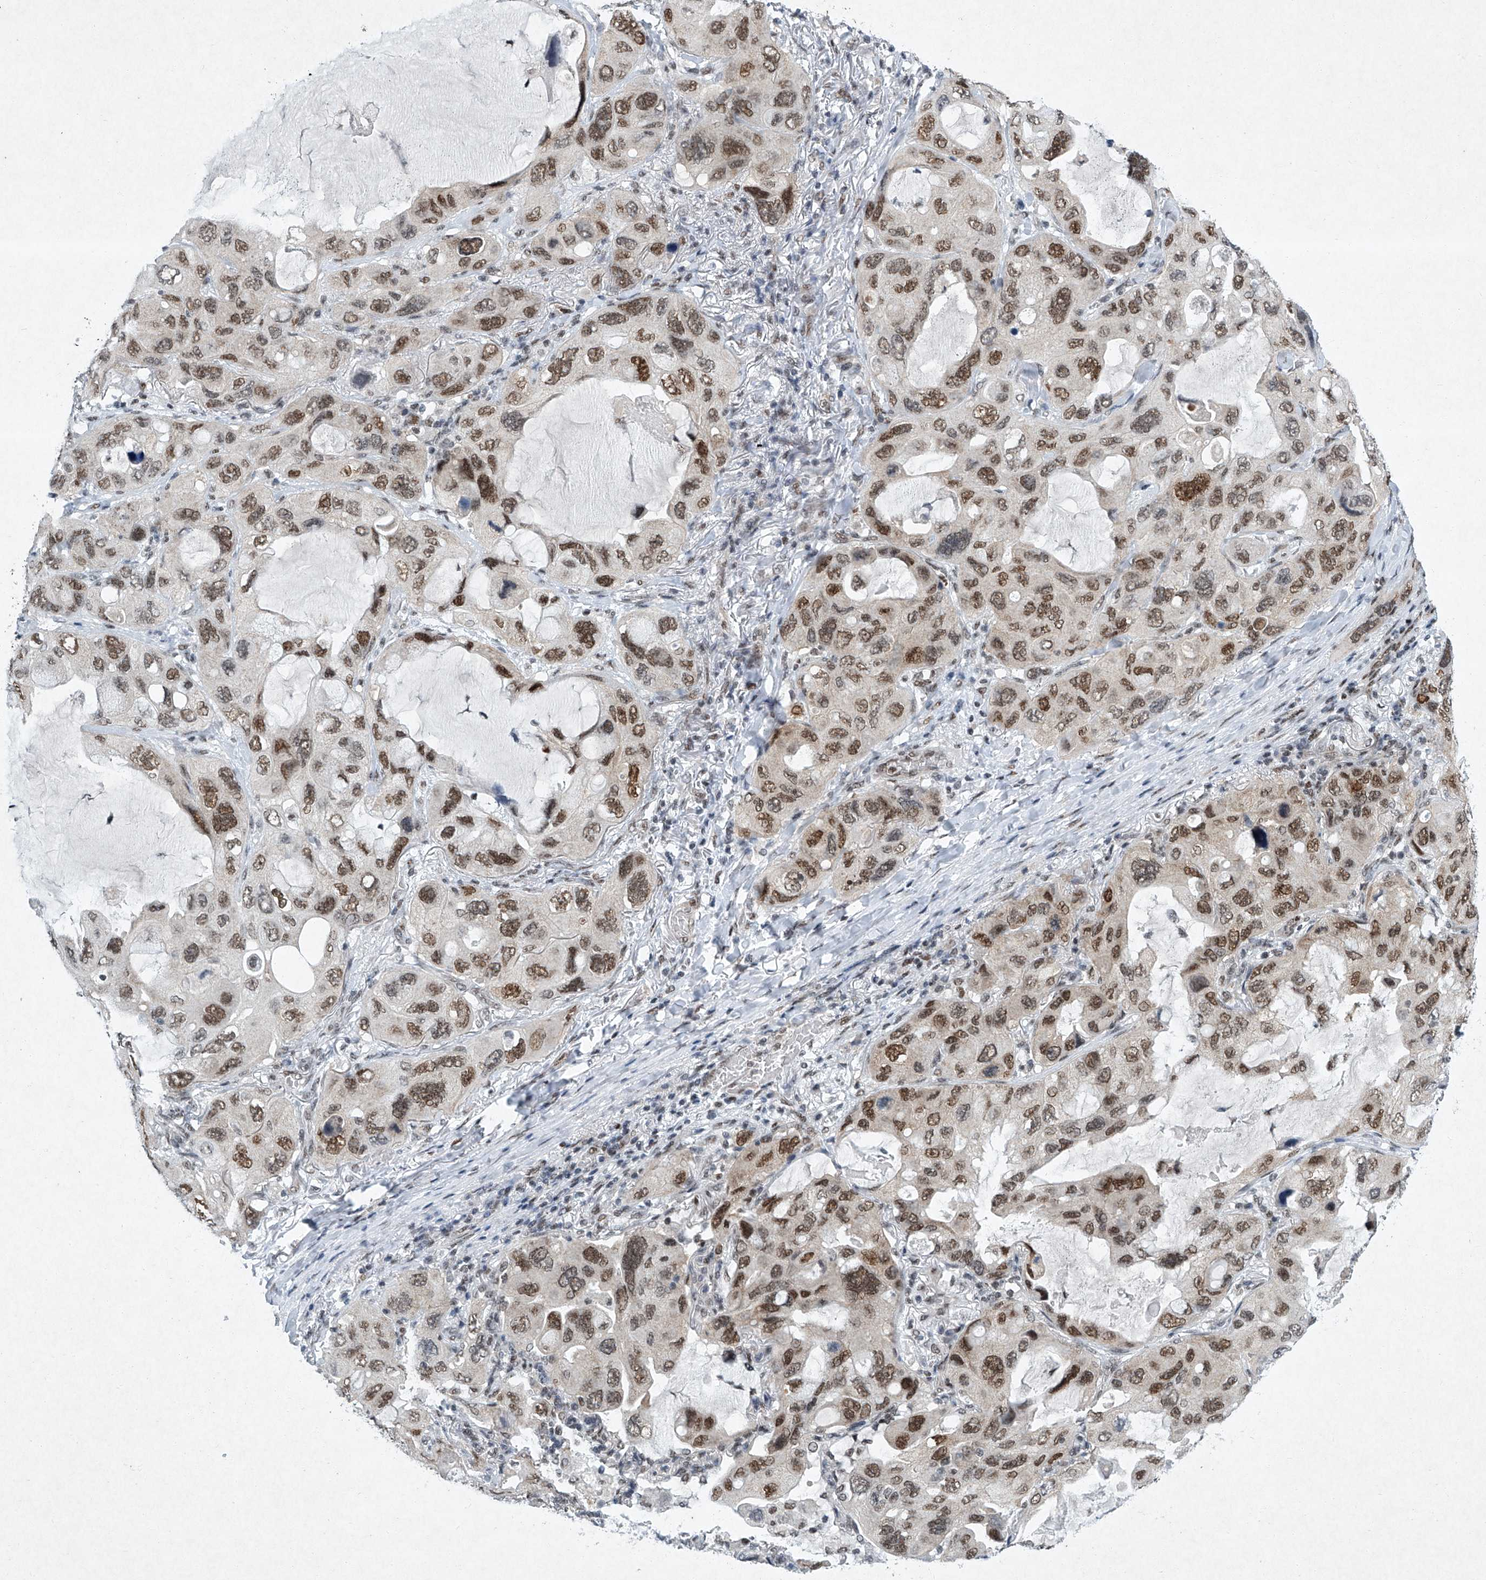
{"staining": {"intensity": "moderate", "quantity": ">75%", "location": "nuclear"}, "tissue": "lung cancer", "cell_type": "Tumor cells", "image_type": "cancer", "snomed": [{"axis": "morphology", "description": "Squamous cell carcinoma, NOS"}, {"axis": "topography", "description": "Lung"}], "caption": "Lung cancer stained for a protein reveals moderate nuclear positivity in tumor cells.", "gene": "TFDP1", "patient": {"sex": "female", "age": 73}}